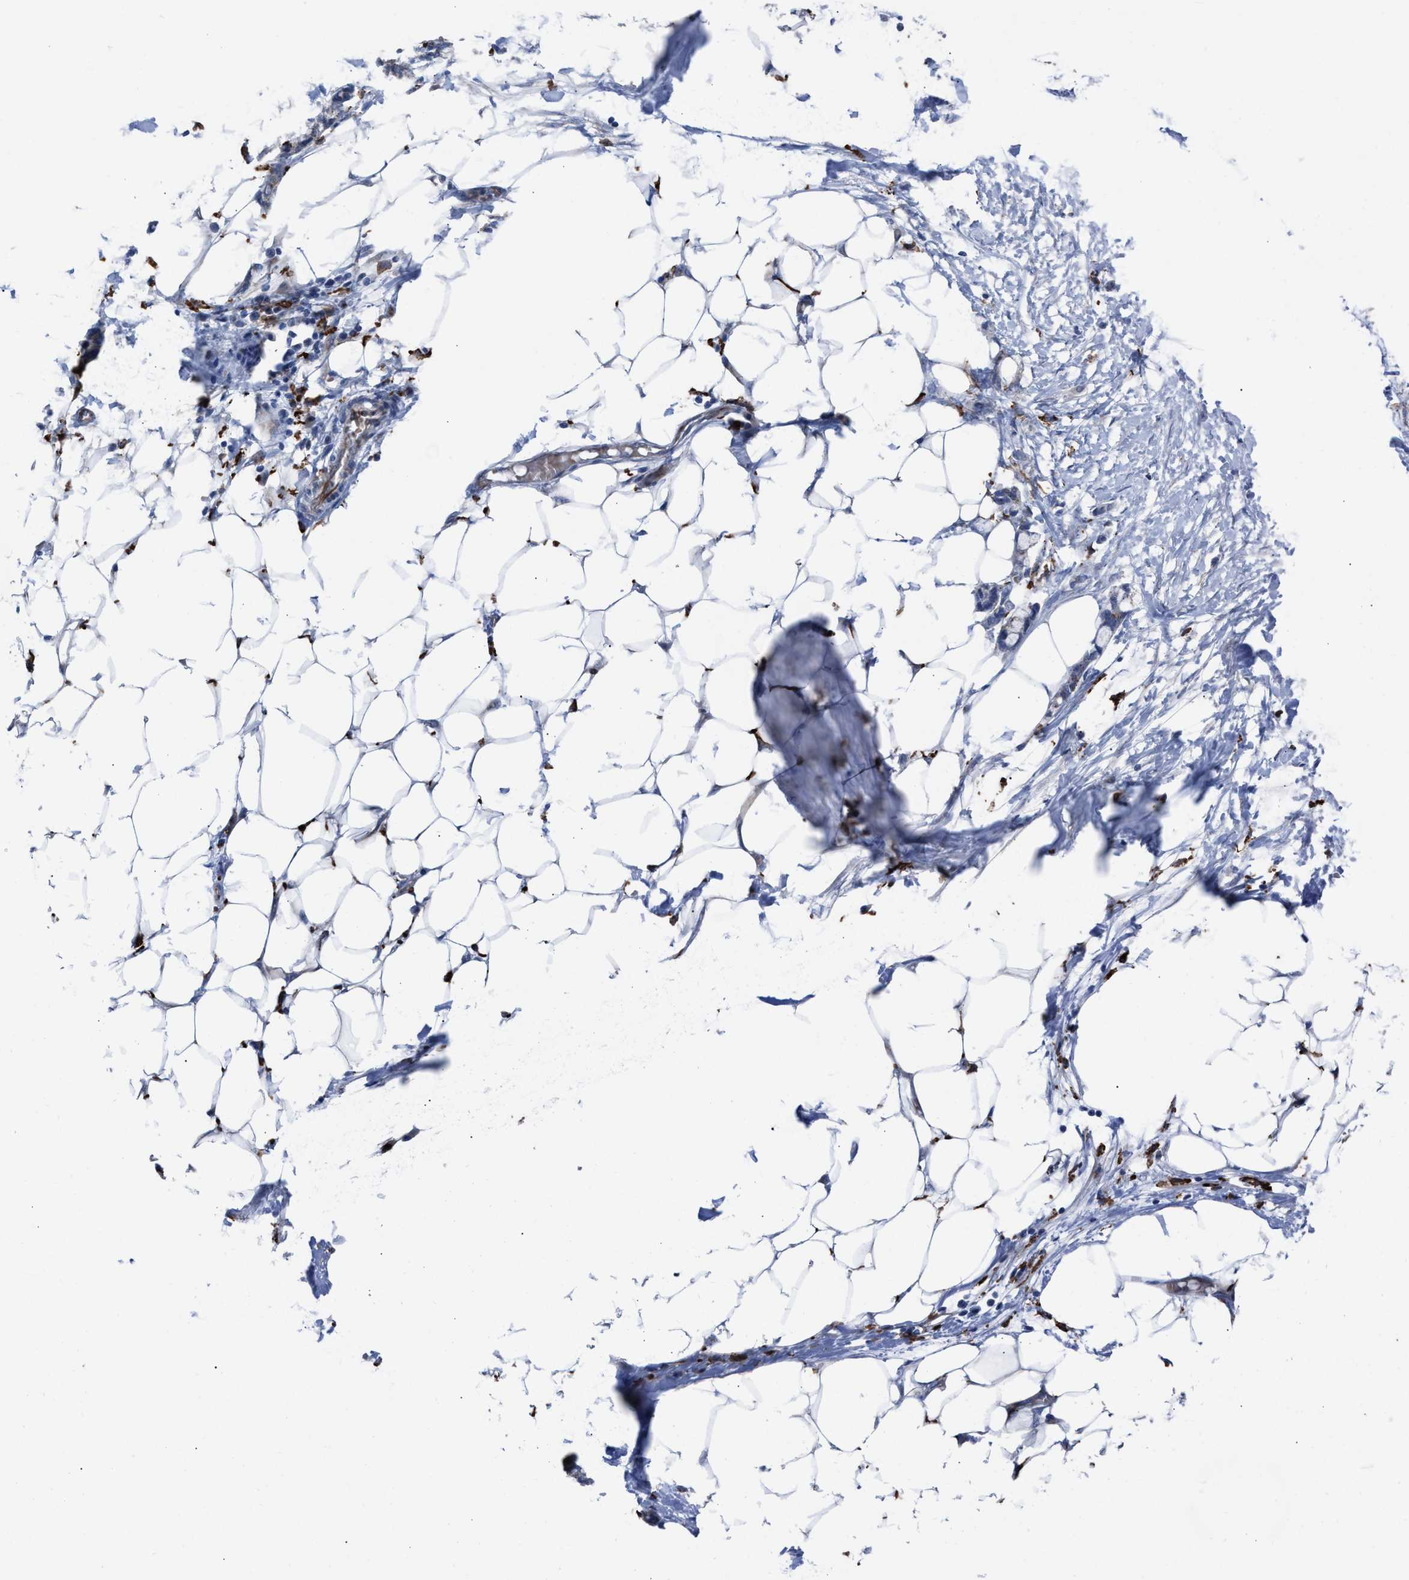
{"staining": {"intensity": "negative", "quantity": "none", "location": "none"}, "tissue": "adipose tissue", "cell_type": "Adipocytes", "image_type": "normal", "snomed": [{"axis": "morphology", "description": "Normal tissue, NOS"}, {"axis": "morphology", "description": "Adenocarcinoma, NOS"}, {"axis": "topography", "description": "Colon"}, {"axis": "topography", "description": "Peripheral nerve tissue"}], "caption": "DAB immunohistochemical staining of normal human adipose tissue demonstrates no significant expression in adipocytes. The staining is performed using DAB (3,3'-diaminobenzidine) brown chromogen with nuclei counter-stained in using hematoxylin.", "gene": "SLC47A1", "patient": {"sex": "male", "age": 14}}